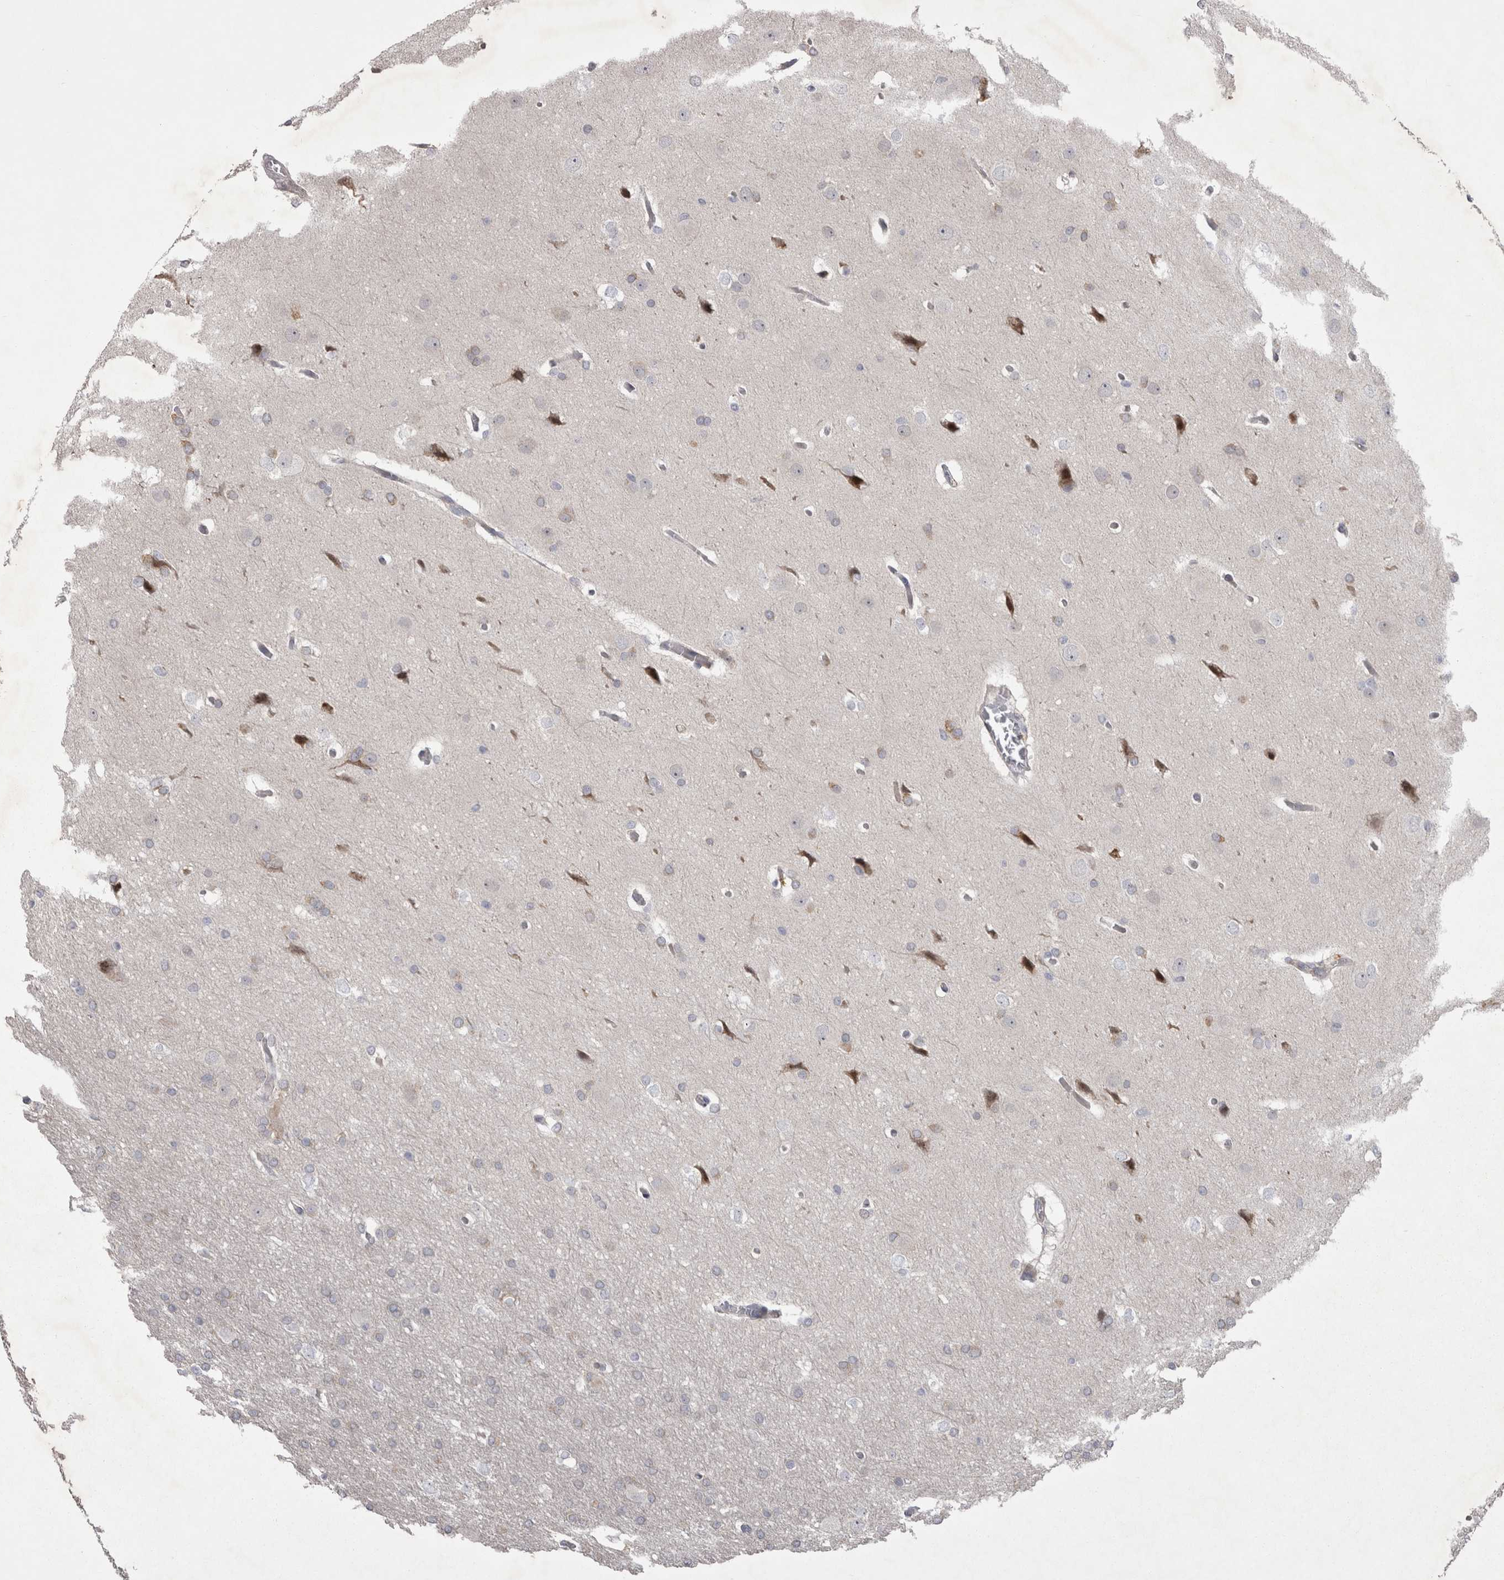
{"staining": {"intensity": "negative", "quantity": "none", "location": "none"}, "tissue": "glioma", "cell_type": "Tumor cells", "image_type": "cancer", "snomed": [{"axis": "morphology", "description": "Glioma, malignant, Low grade"}, {"axis": "topography", "description": "Brain"}], "caption": "Immunohistochemistry of malignant low-grade glioma displays no expression in tumor cells.", "gene": "NENF", "patient": {"sex": "female", "age": 37}}